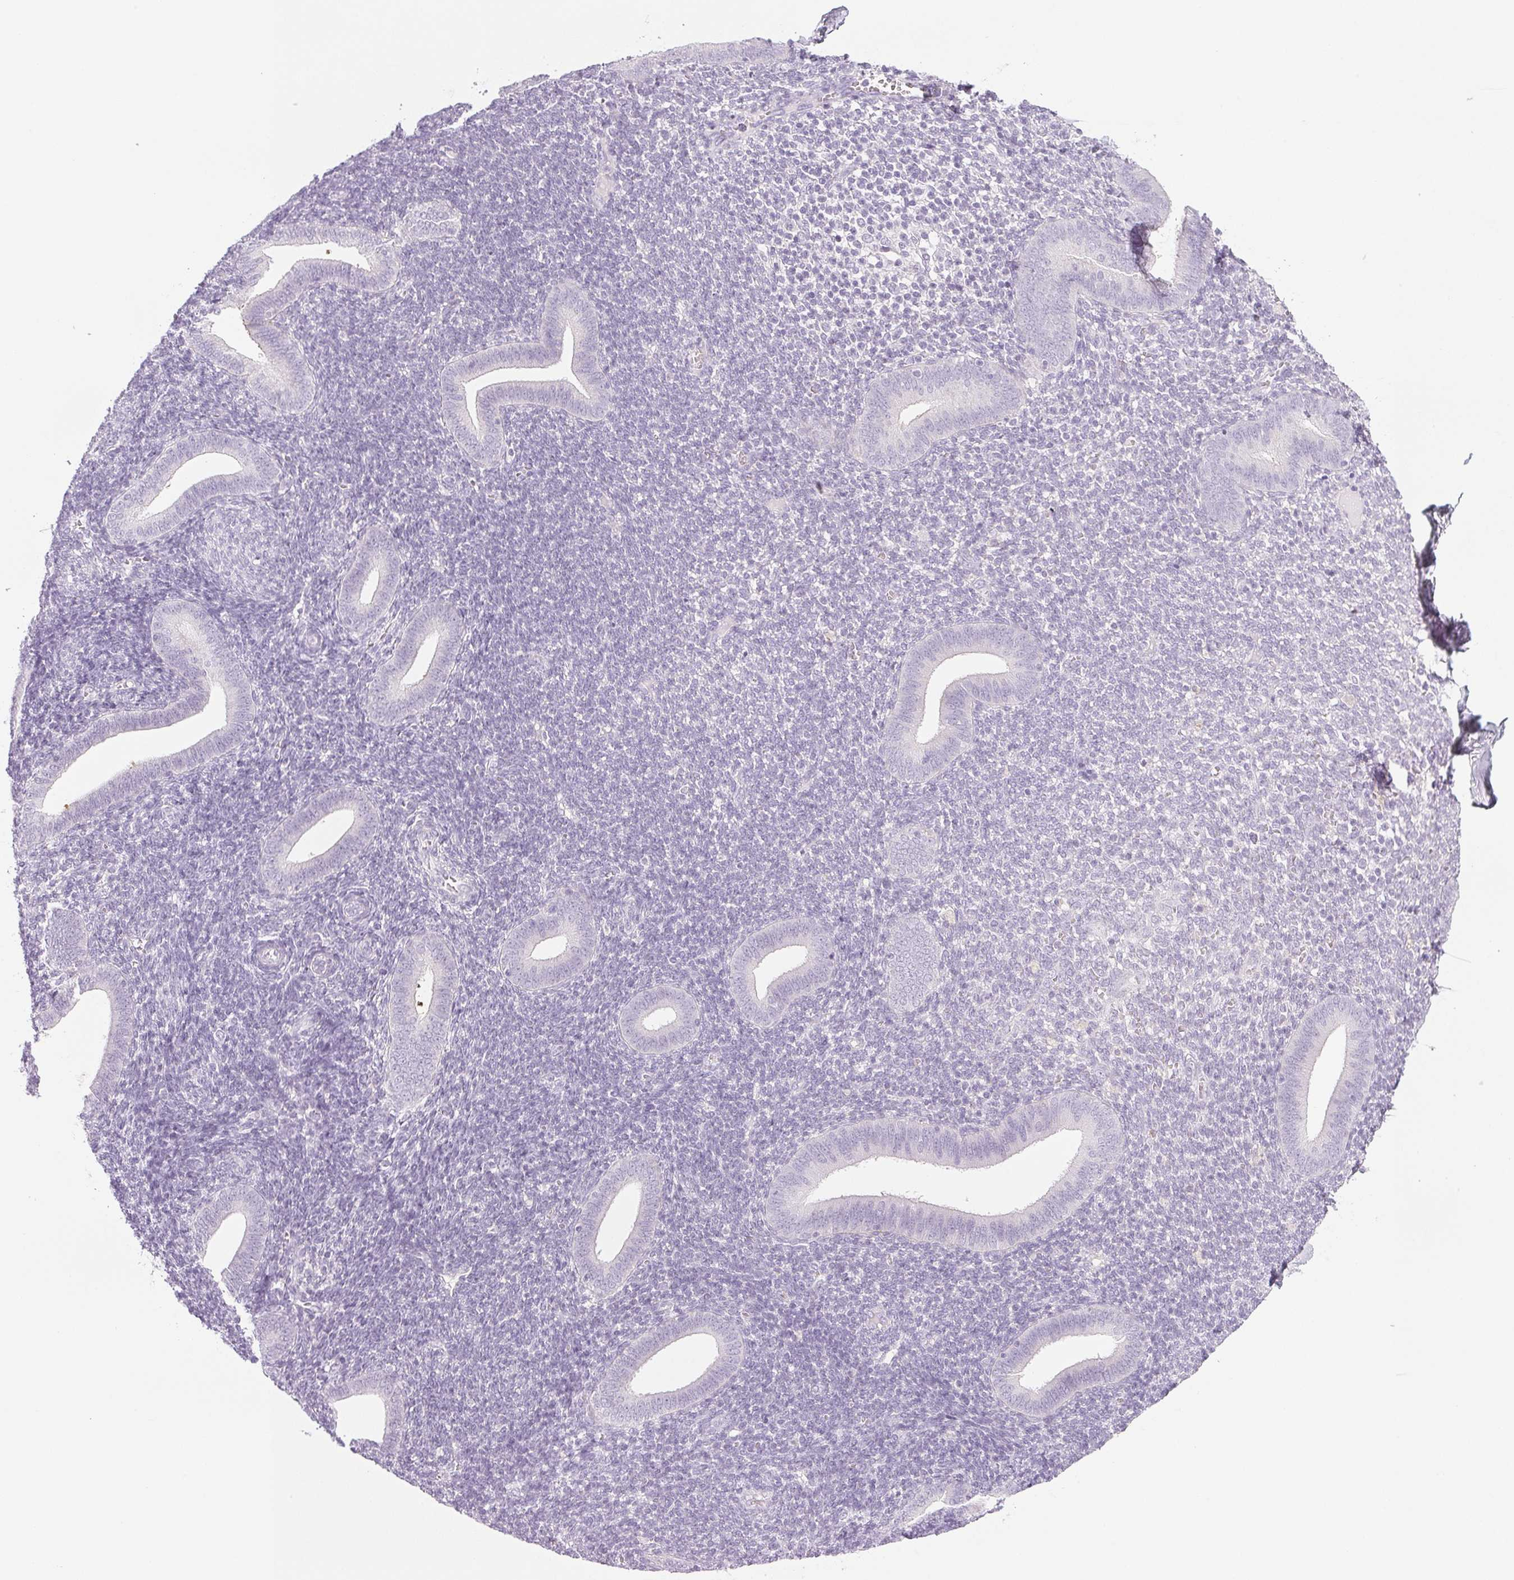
{"staining": {"intensity": "negative", "quantity": "none", "location": "none"}, "tissue": "endometrium", "cell_type": "Cells in endometrial stroma", "image_type": "normal", "snomed": [{"axis": "morphology", "description": "Normal tissue, NOS"}, {"axis": "topography", "description": "Endometrium"}], "caption": "The immunohistochemistry (IHC) micrograph has no significant expression in cells in endometrial stroma of endometrium.", "gene": "COL7A1", "patient": {"sex": "female", "age": 25}}